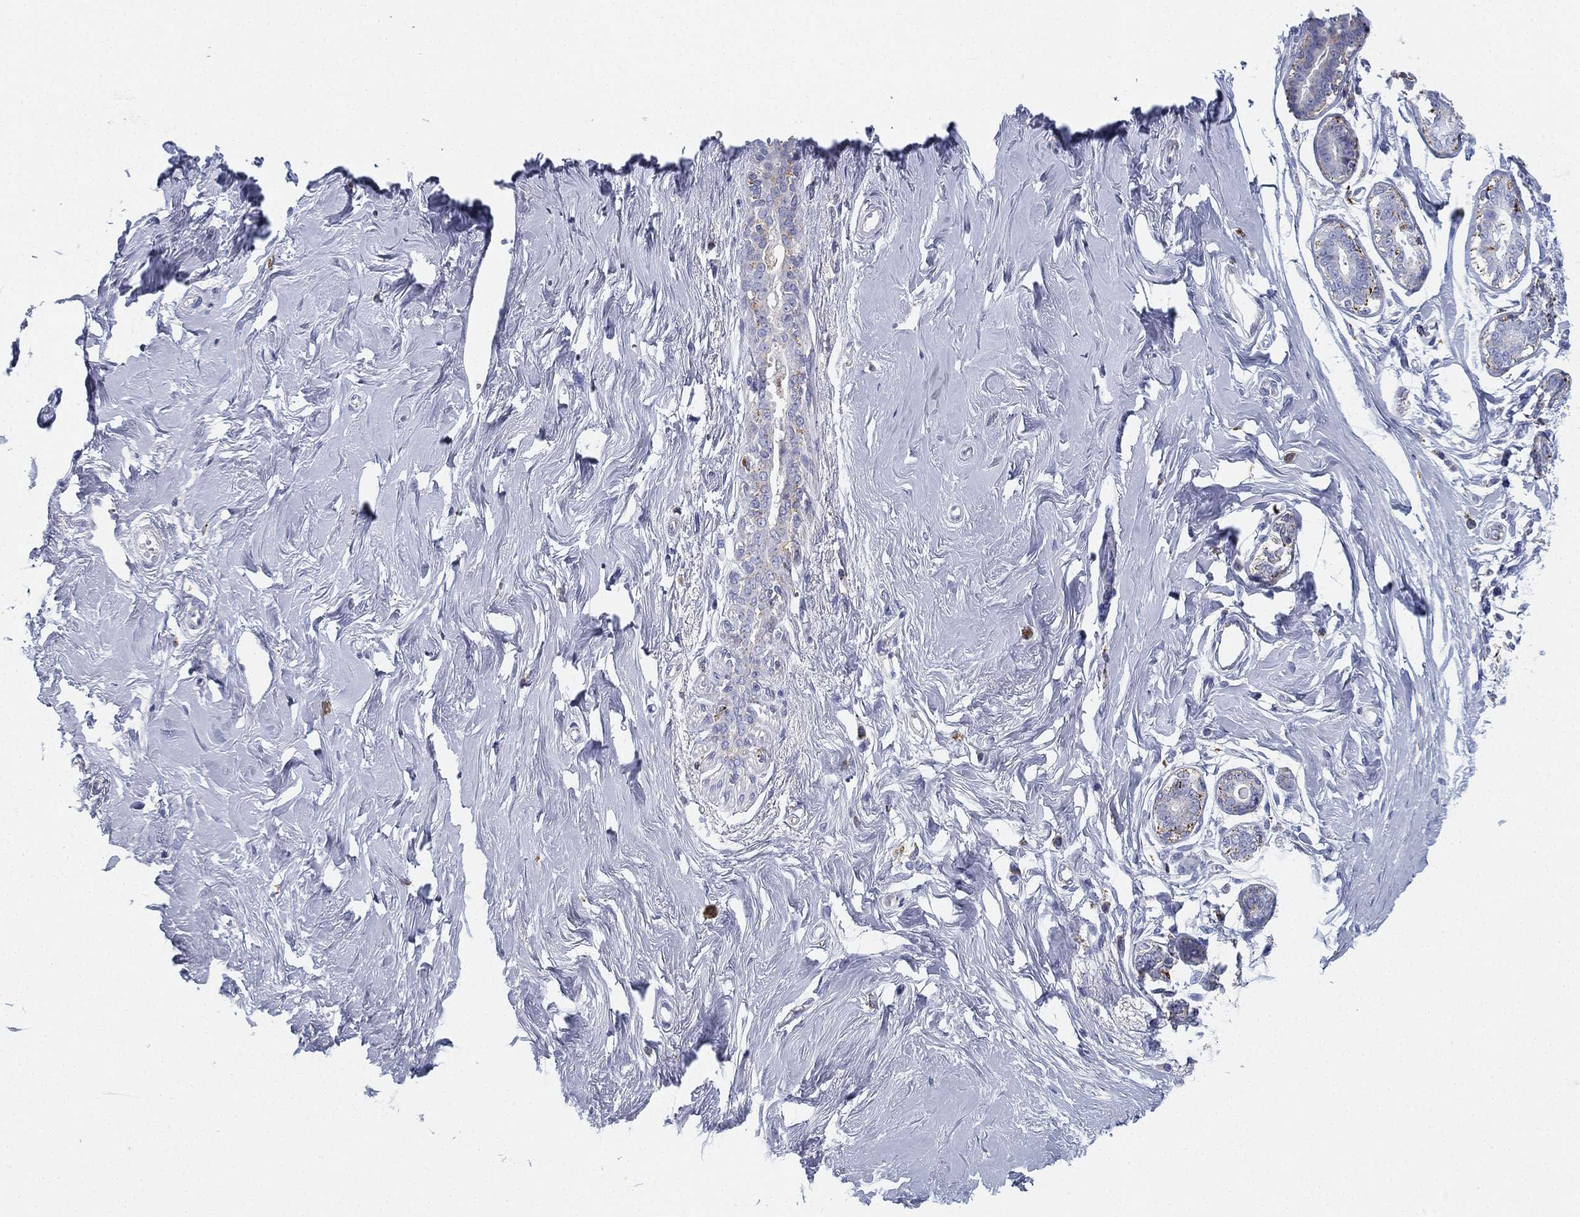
{"staining": {"intensity": "weak", "quantity": "<25%", "location": "cytoplasmic/membranous"}, "tissue": "breast", "cell_type": "Glandular cells", "image_type": "normal", "snomed": [{"axis": "morphology", "description": "Normal tissue, NOS"}, {"axis": "topography", "description": "Skin"}, {"axis": "topography", "description": "Breast"}], "caption": "The image shows no staining of glandular cells in normal breast.", "gene": "NPC2", "patient": {"sex": "female", "age": 43}}